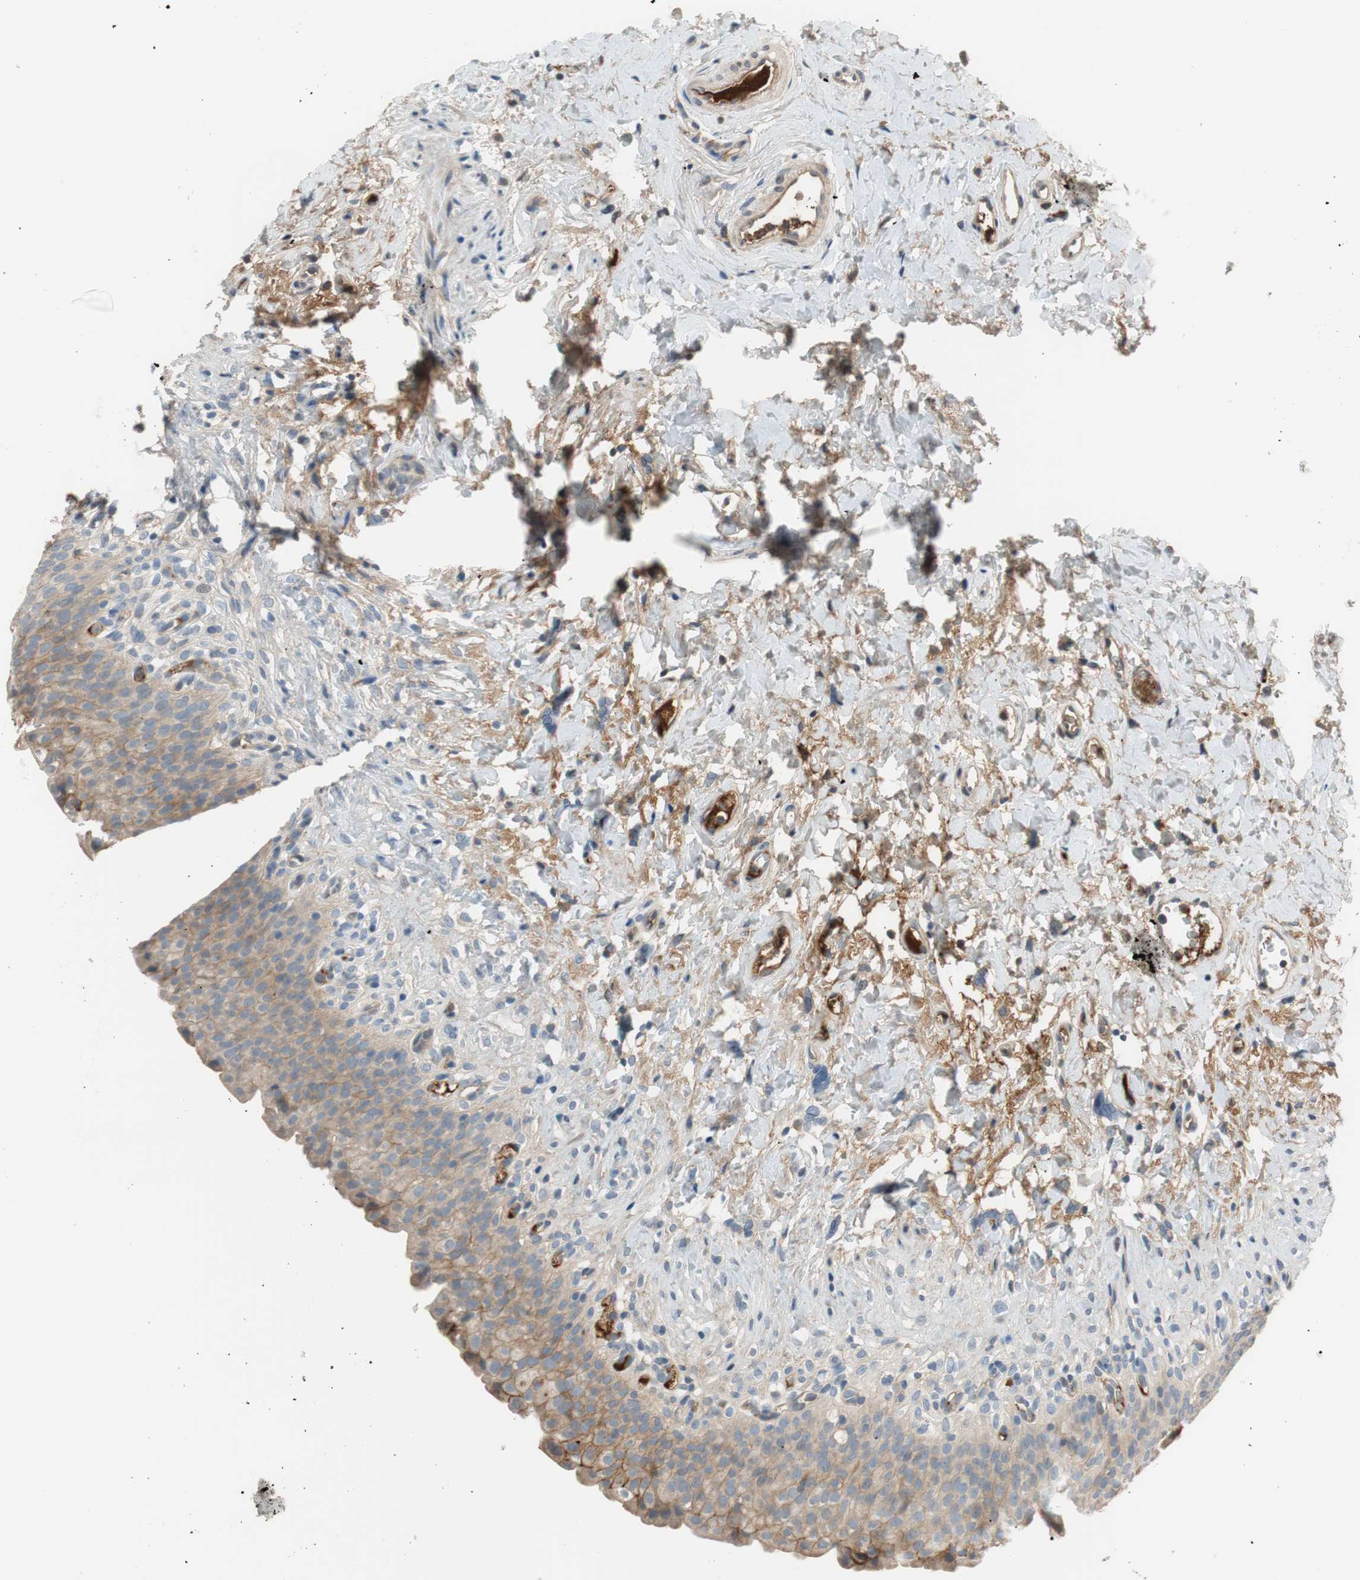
{"staining": {"intensity": "weak", "quantity": ">75%", "location": "cytoplasmic/membranous"}, "tissue": "urinary bladder", "cell_type": "Urothelial cells", "image_type": "normal", "snomed": [{"axis": "morphology", "description": "Normal tissue, NOS"}, {"axis": "topography", "description": "Urinary bladder"}], "caption": "IHC of unremarkable human urinary bladder reveals low levels of weak cytoplasmic/membranous staining in approximately >75% of urothelial cells. (DAB IHC with brightfield microscopy, high magnification).", "gene": "C4A", "patient": {"sex": "female", "age": 79}}